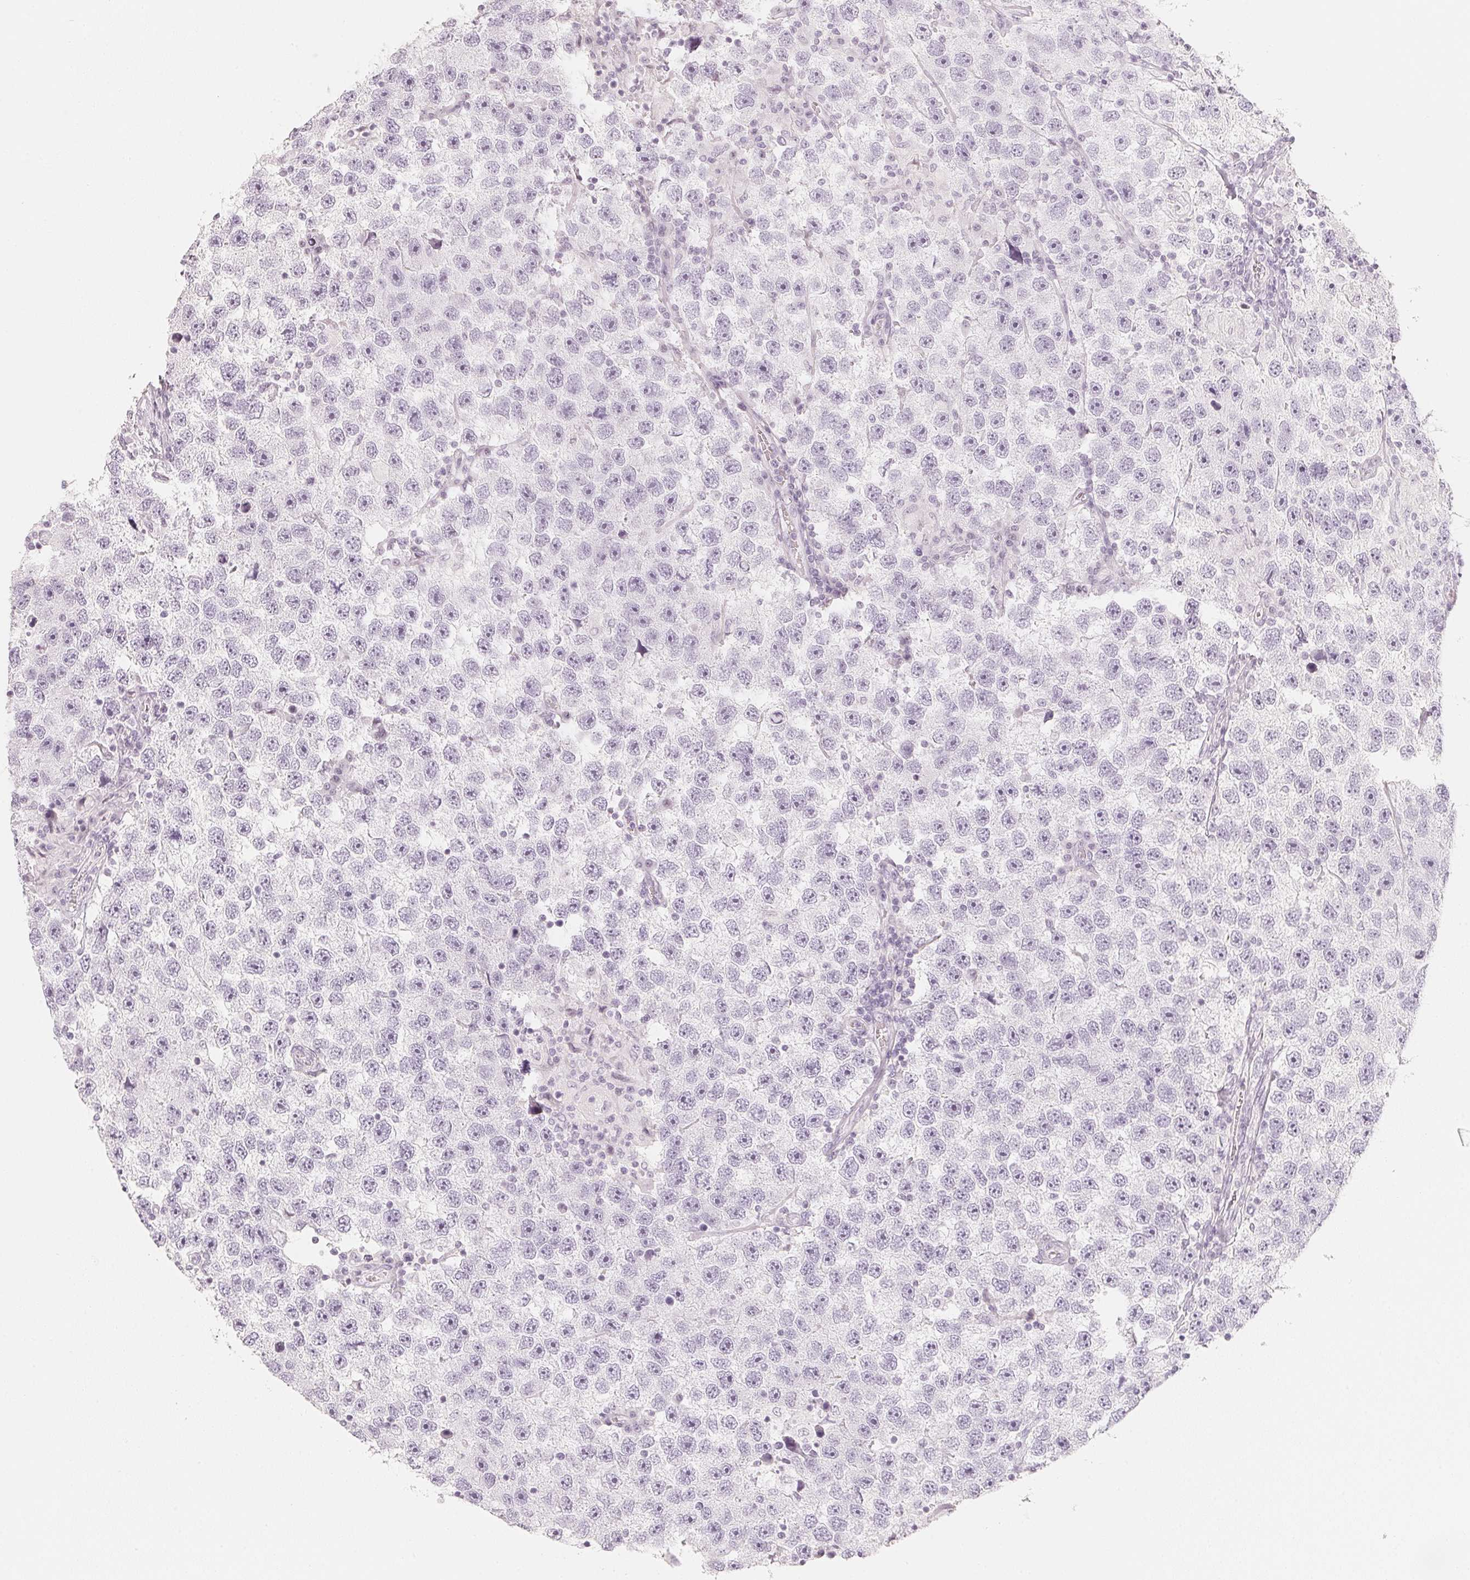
{"staining": {"intensity": "negative", "quantity": "none", "location": "none"}, "tissue": "testis cancer", "cell_type": "Tumor cells", "image_type": "cancer", "snomed": [{"axis": "morphology", "description": "Seminoma, NOS"}, {"axis": "topography", "description": "Testis"}], "caption": "This image is of testis cancer stained with IHC to label a protein in brown with the nuclei are counter-stained blue. There is no positivity in tumor cells. (DAB (3,3'-diaminobenzidine) IHC visualized using brightfield microscopy, high magnification).", "gene": "SLC22A8", "patient": {"sex": "male", "age": 26}}